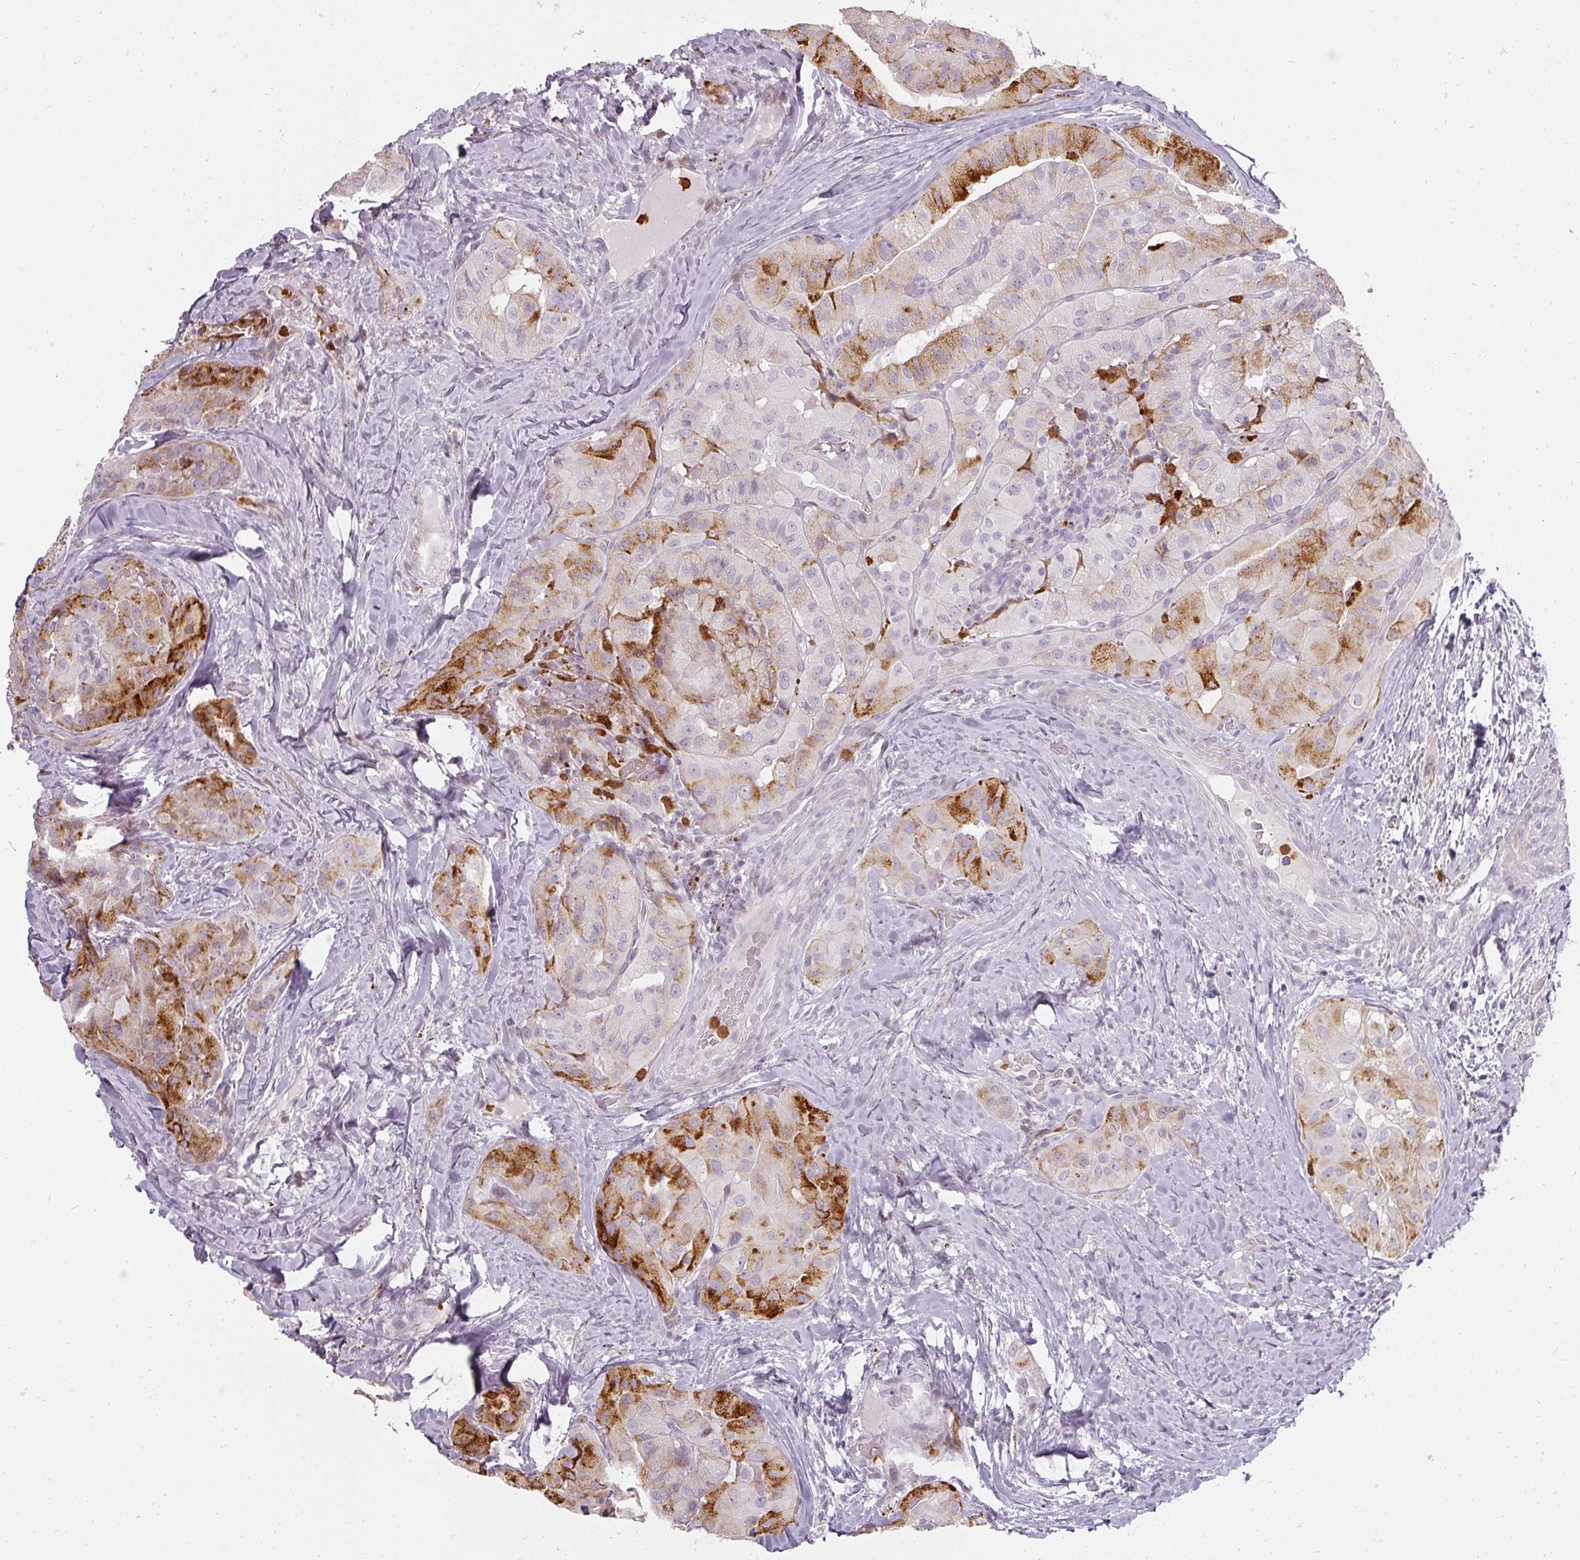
{"staining": {"intensity": "strong", "quantity": "<25%", "location": "cytoplasmic/membranous"}, "tissue": "thyroid cancer", "cell_type": "Tumor cells", "image_type": "cancer", "snomed": [{"axis": "morphology", "description": "Normal tissue, NOS"}, {"axis": "morphology", "description": "Papillary adenocarcinoma, NOS"}, {"axis": "topography", "description": "Thyroid gland"}], "caption": "DAB (3,3'-diaminobenzidine) immunohistochemical staining of human thyroid cancer (papillary adenocarcinoma) demonstrates strong cytoplasmic/membranous protein positivity in about <25% of tumor cells.", "gene": "BIK", "patient": {"sex": "female", "age": 59}}